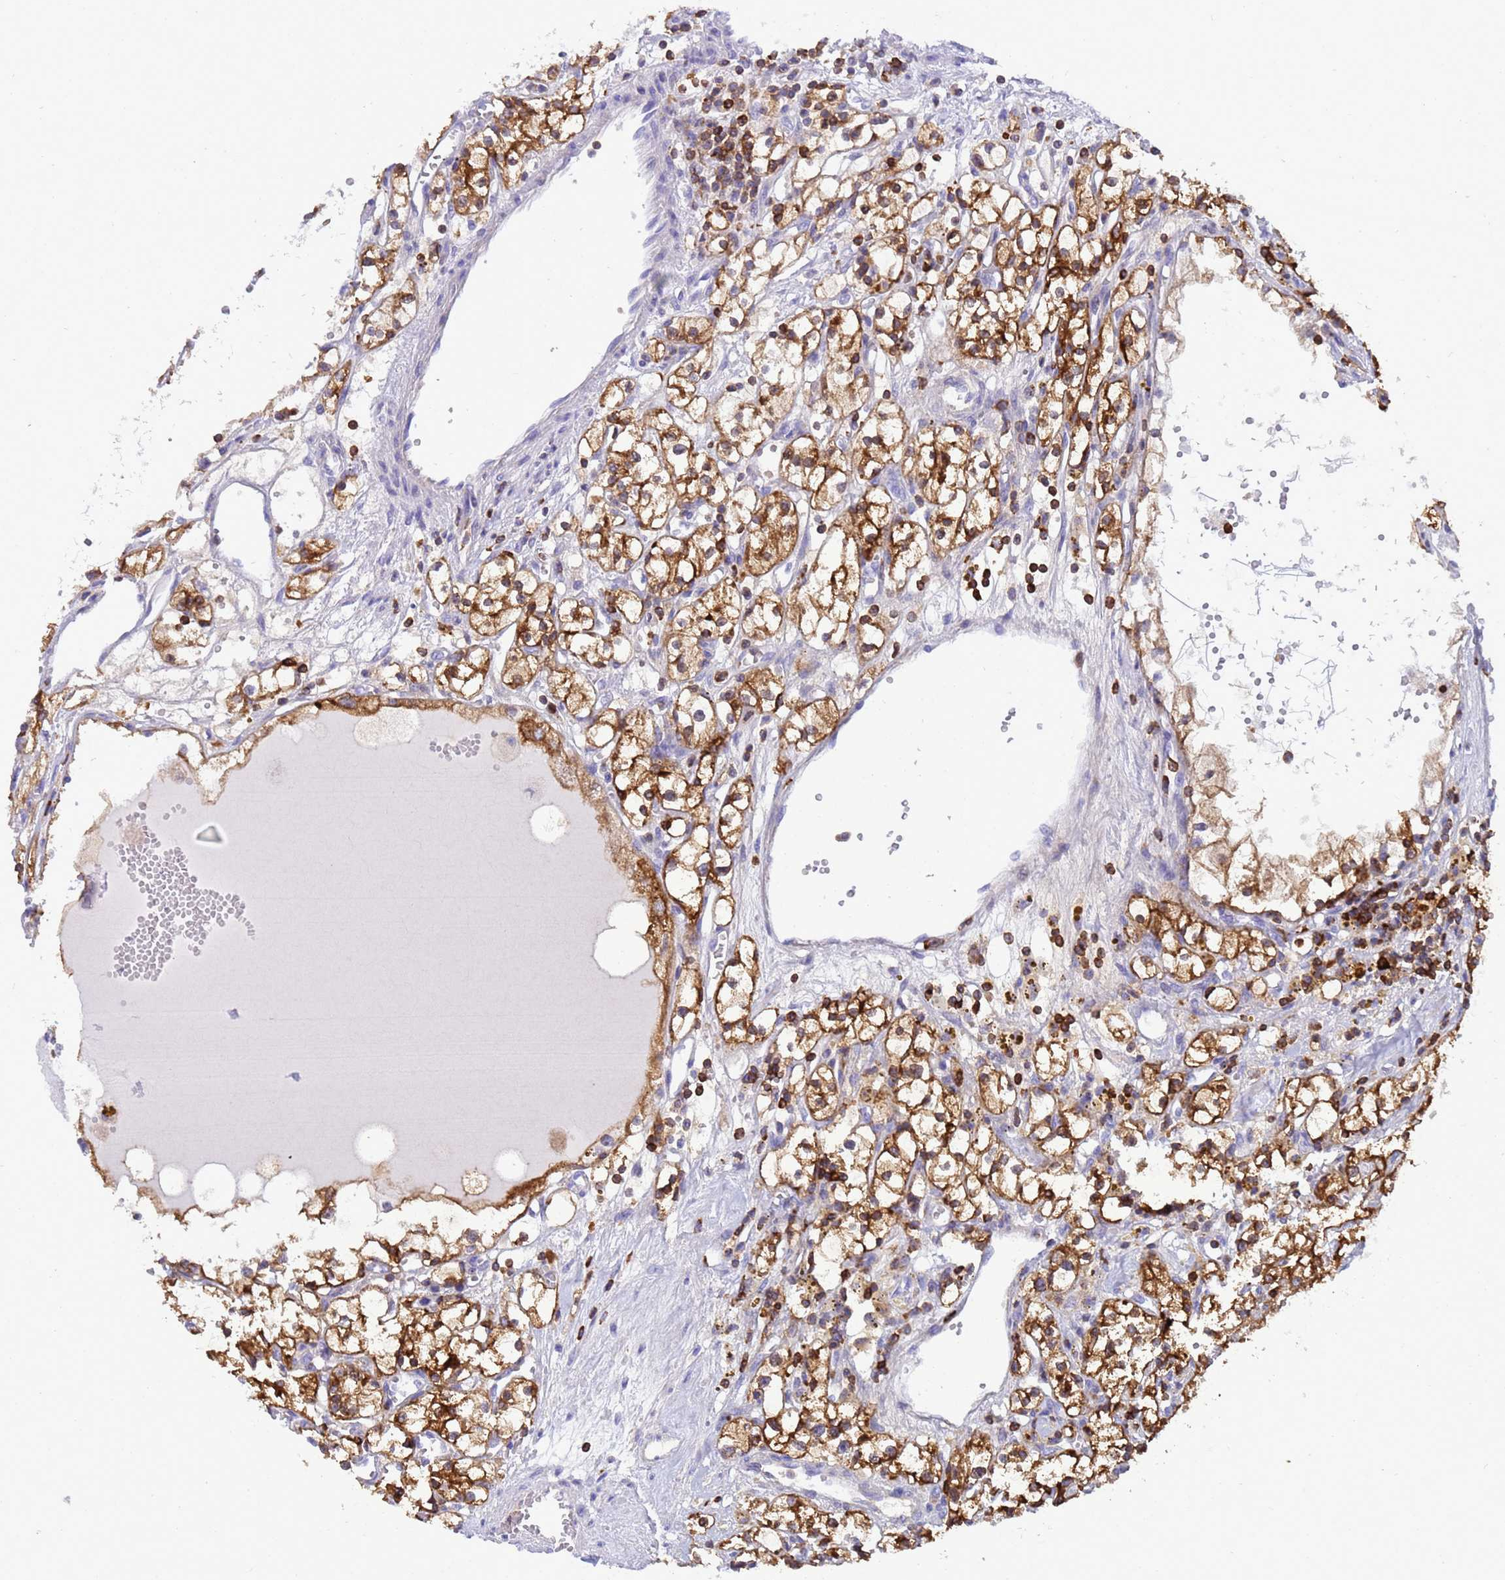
{"staining": {"intensity": "moderate", "quantity": ">75%", "location": "cytoplasmic/membranous"}, "tissue": "renal cancer", "cell_type": "Tumor cells", "image_type": "cancer", "snomed": [{"axis": "morphology", "description": "Adenocarcinoma, NOS"}, {"axis": "topography", "description": "Kidney"}], "caption": "A medium amount of moderate cytoplasmic/membranous expression is appreciated in about >75% of tumor cells in adenocarcinoma (renal) tissue. The staining was performed using DAB (3,3'-diaminobenzidine) to visualize the protein expression in brown, while the nuclei were stained in blue with hematoxylin (Magnification: 20x).", "gene": "EZR", "patient": {"sex": "male", "age": 56}}